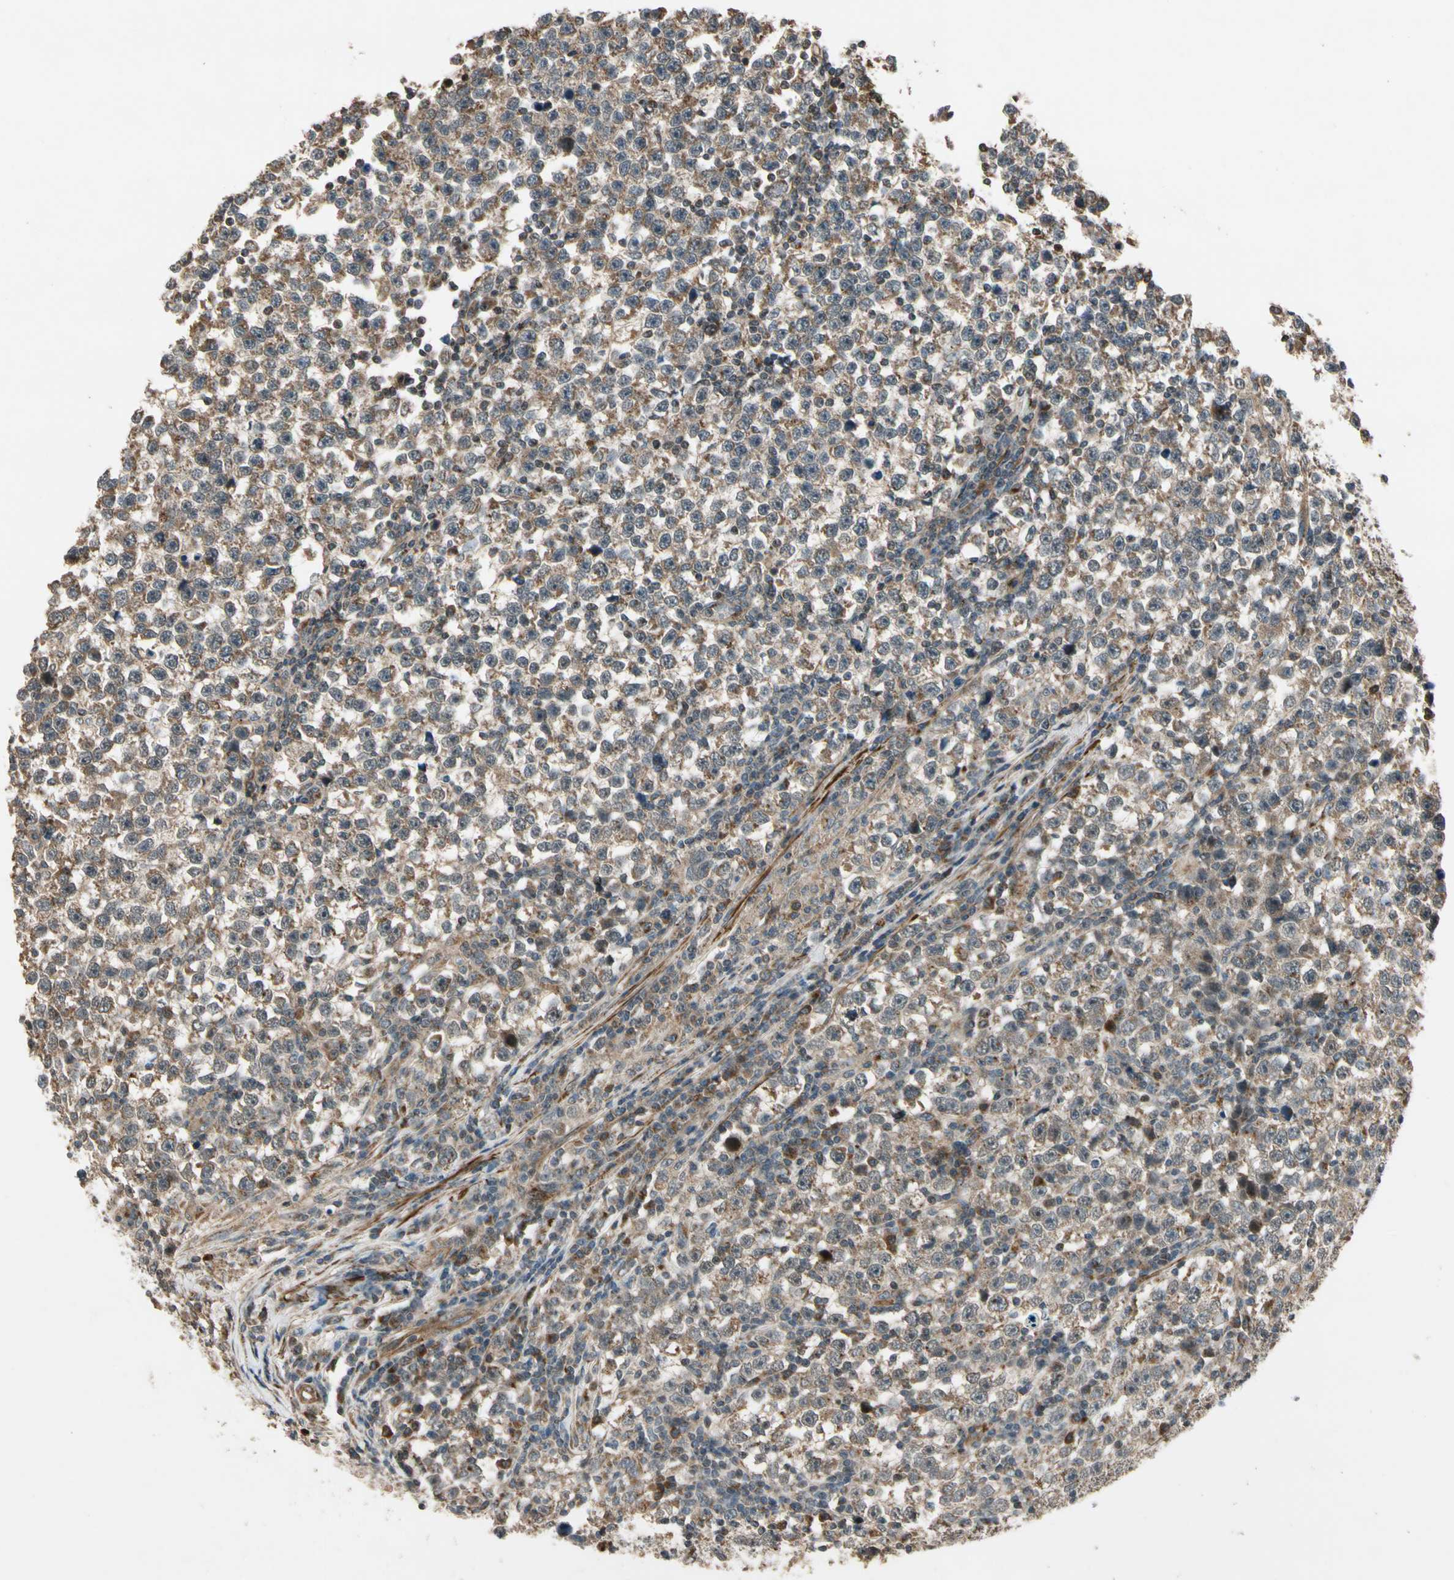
{"staining": {"intensity": "weak", "quantity": ">75%", "location": "cytoplasmic/membranous"}, "tissue": "testis cancer", "cell_type": "Tumor cells", "image_type": "cancer", "snomed": [{"axis": "morphology", "description": "Seminoma, NOS"}, {"axis": "topography", "description": "Testis"}], "caption": "Immunohistochemical staining of testis cancer demonstrates weak cytoplasmic/membranous protein expression in approximately >75% of tumor cells. (DAB (3,3'-diaminobenzidine) = brown stain, brightfield microscopy at high magnification).", "gene": "GCK", "patient": {"sex": "male", "age": 43}}